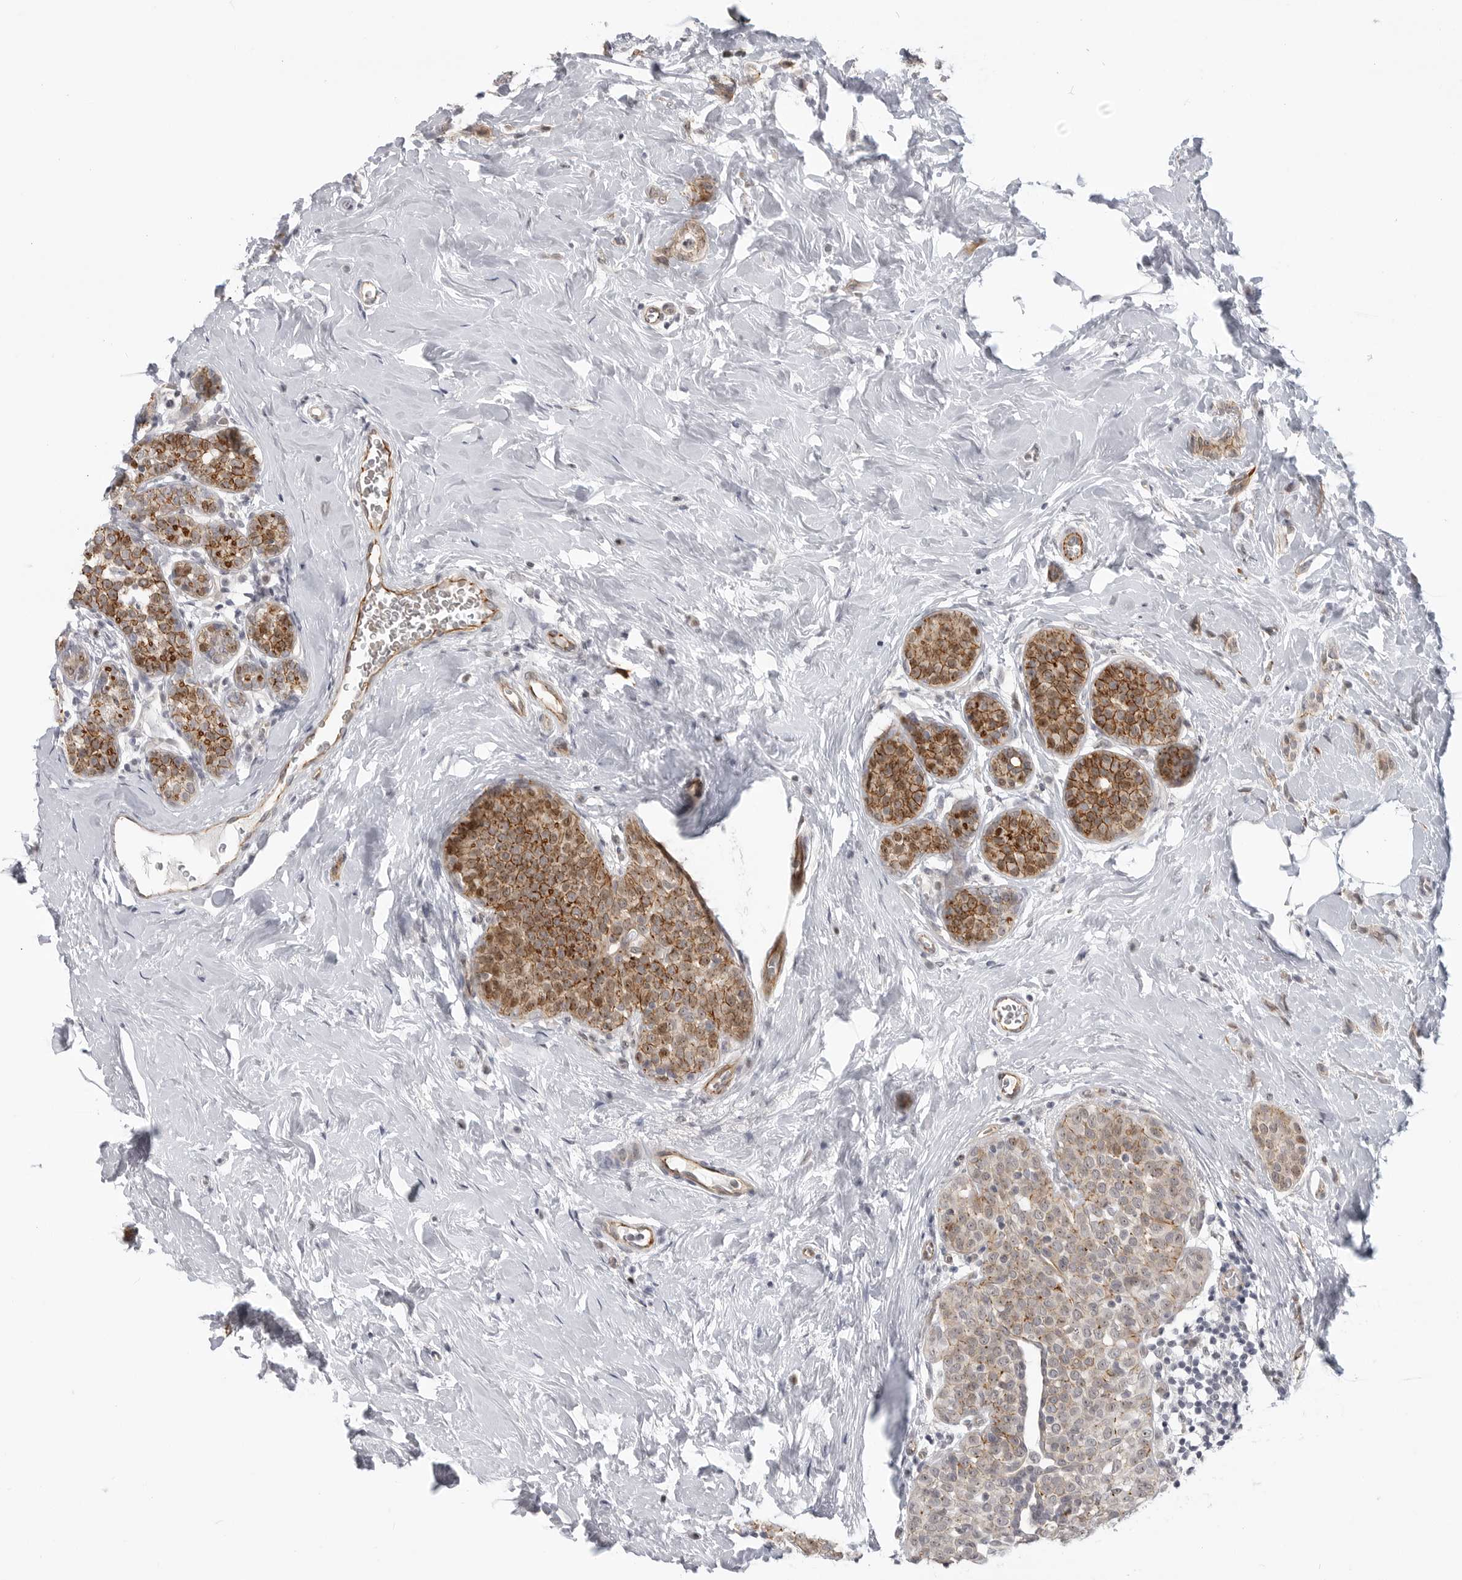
{"staining": {"intensity": "moderate", "quantity": "25%-75%", "location": "cytoplasmic/membranous"}, "tissue": "breast cancer", "cell_type": "Tumor cells", "image_type": "cancer", "snomed": [{"axis": "morphology", "description": "Lobular carcinoma, in situ"}, {"axis": "morphology", "description": "Lobular carcinoma"}, {"axis": "topography", "description": "Breast"}], "caption": "IHC of human breast cancer (lobular carcinoma in situ) displays medium levels of moderate cytoplasmic/membranous positivity in approximately 25%-75% of tumor cells.", "gene": "CEP295NL", "patient": {"sex": "female", "age": 41}}